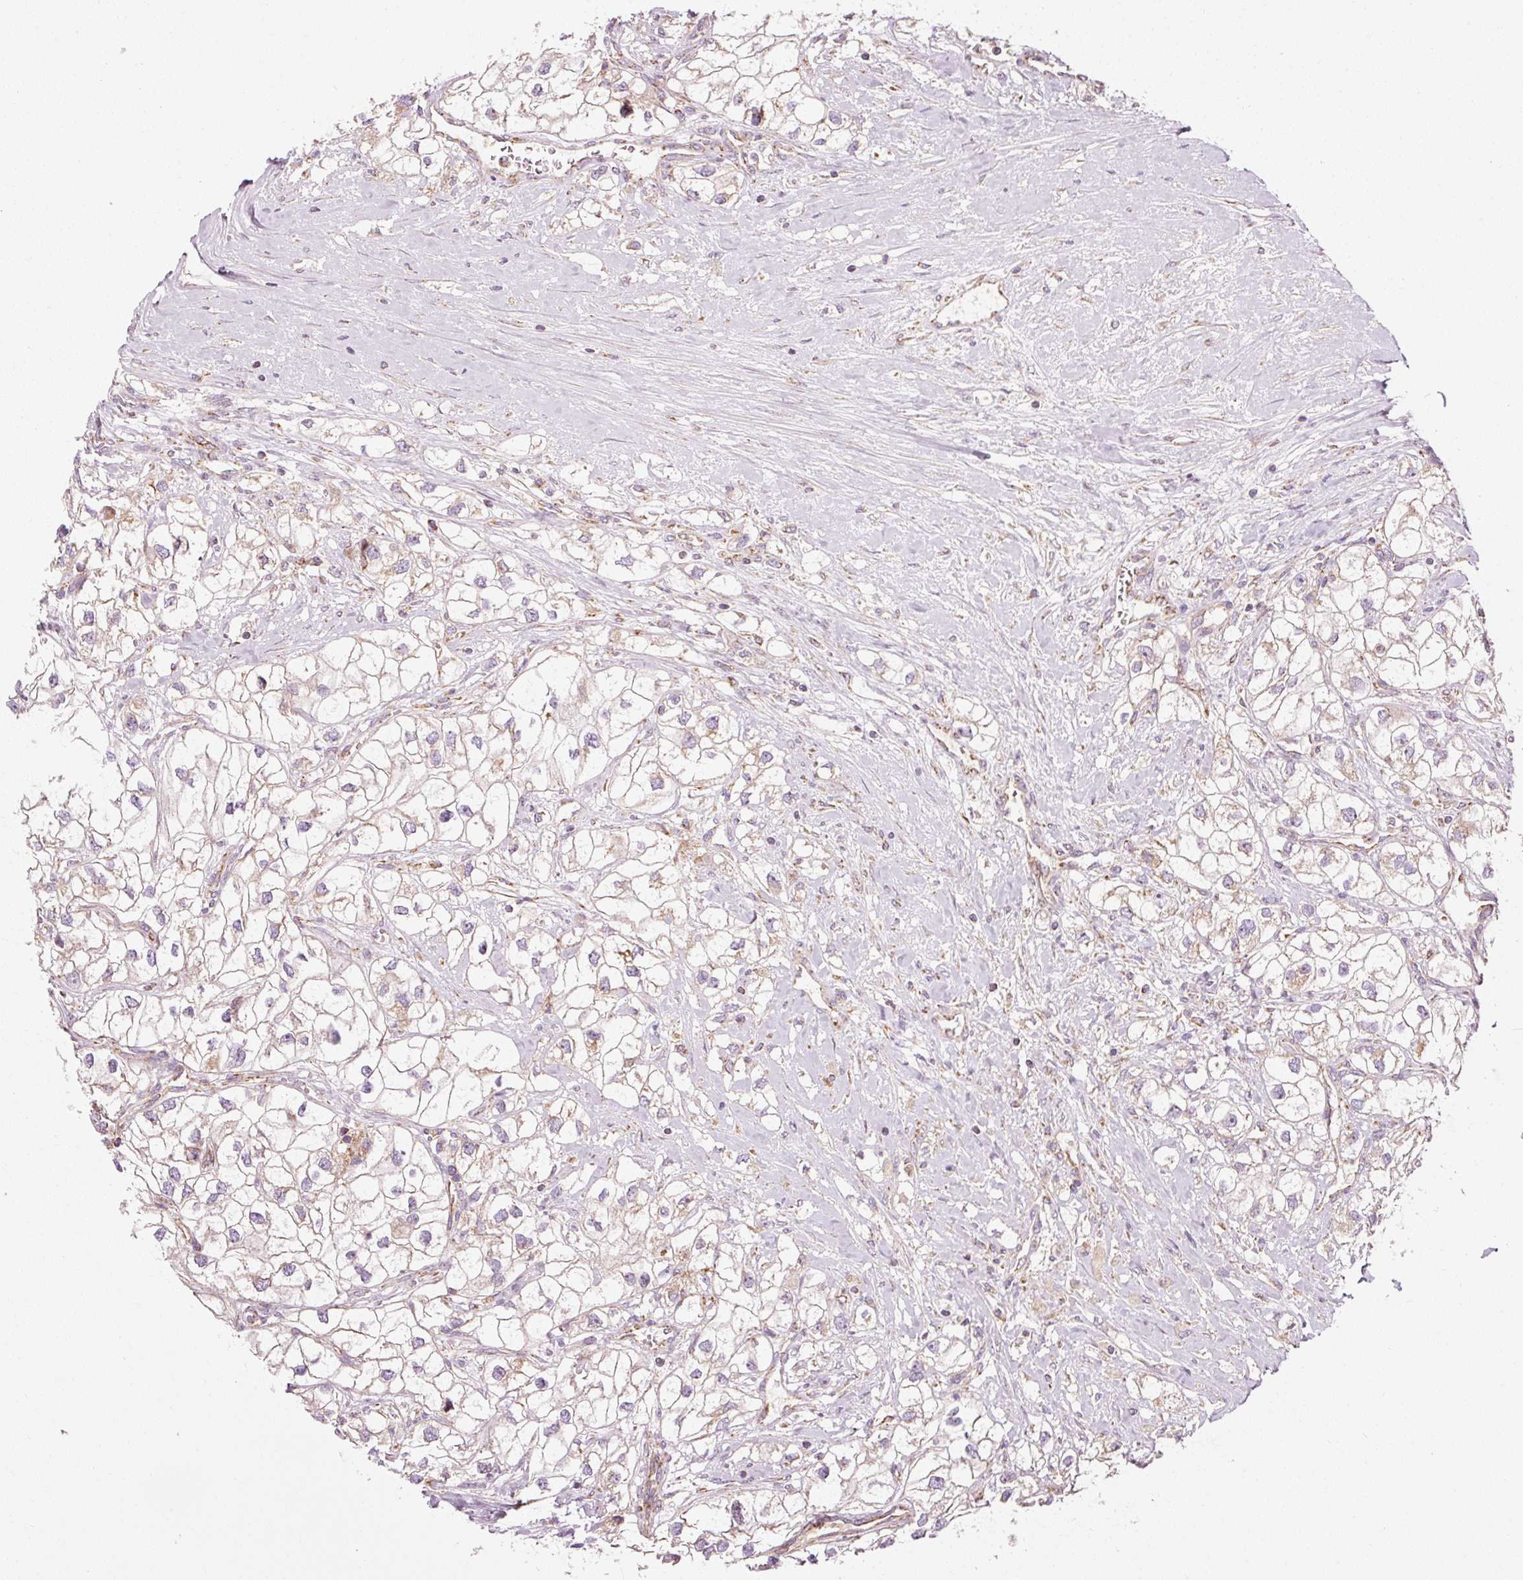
{"staining": {"intensity": "weak", "quantity": "25%-75%", "location": "cytoplasmic/membranous"}, "tissue": "renal cancer", "cell_type": "Tumor cells", "image_type": "cancer", "snomed": [{"axis": "morphology", "description": "Adenocarcinoma, NOS"}, {"axis": "topography", "description": "Kidney"}], "caption": "Brown immunohistochemical staining in human renal cancer demonstrates weak cytoplasmic/membranous expression in about 25%-75% of tumor cells.", "gene": "NDUFB4", "patient": {"sex": "male", "age": 59}}